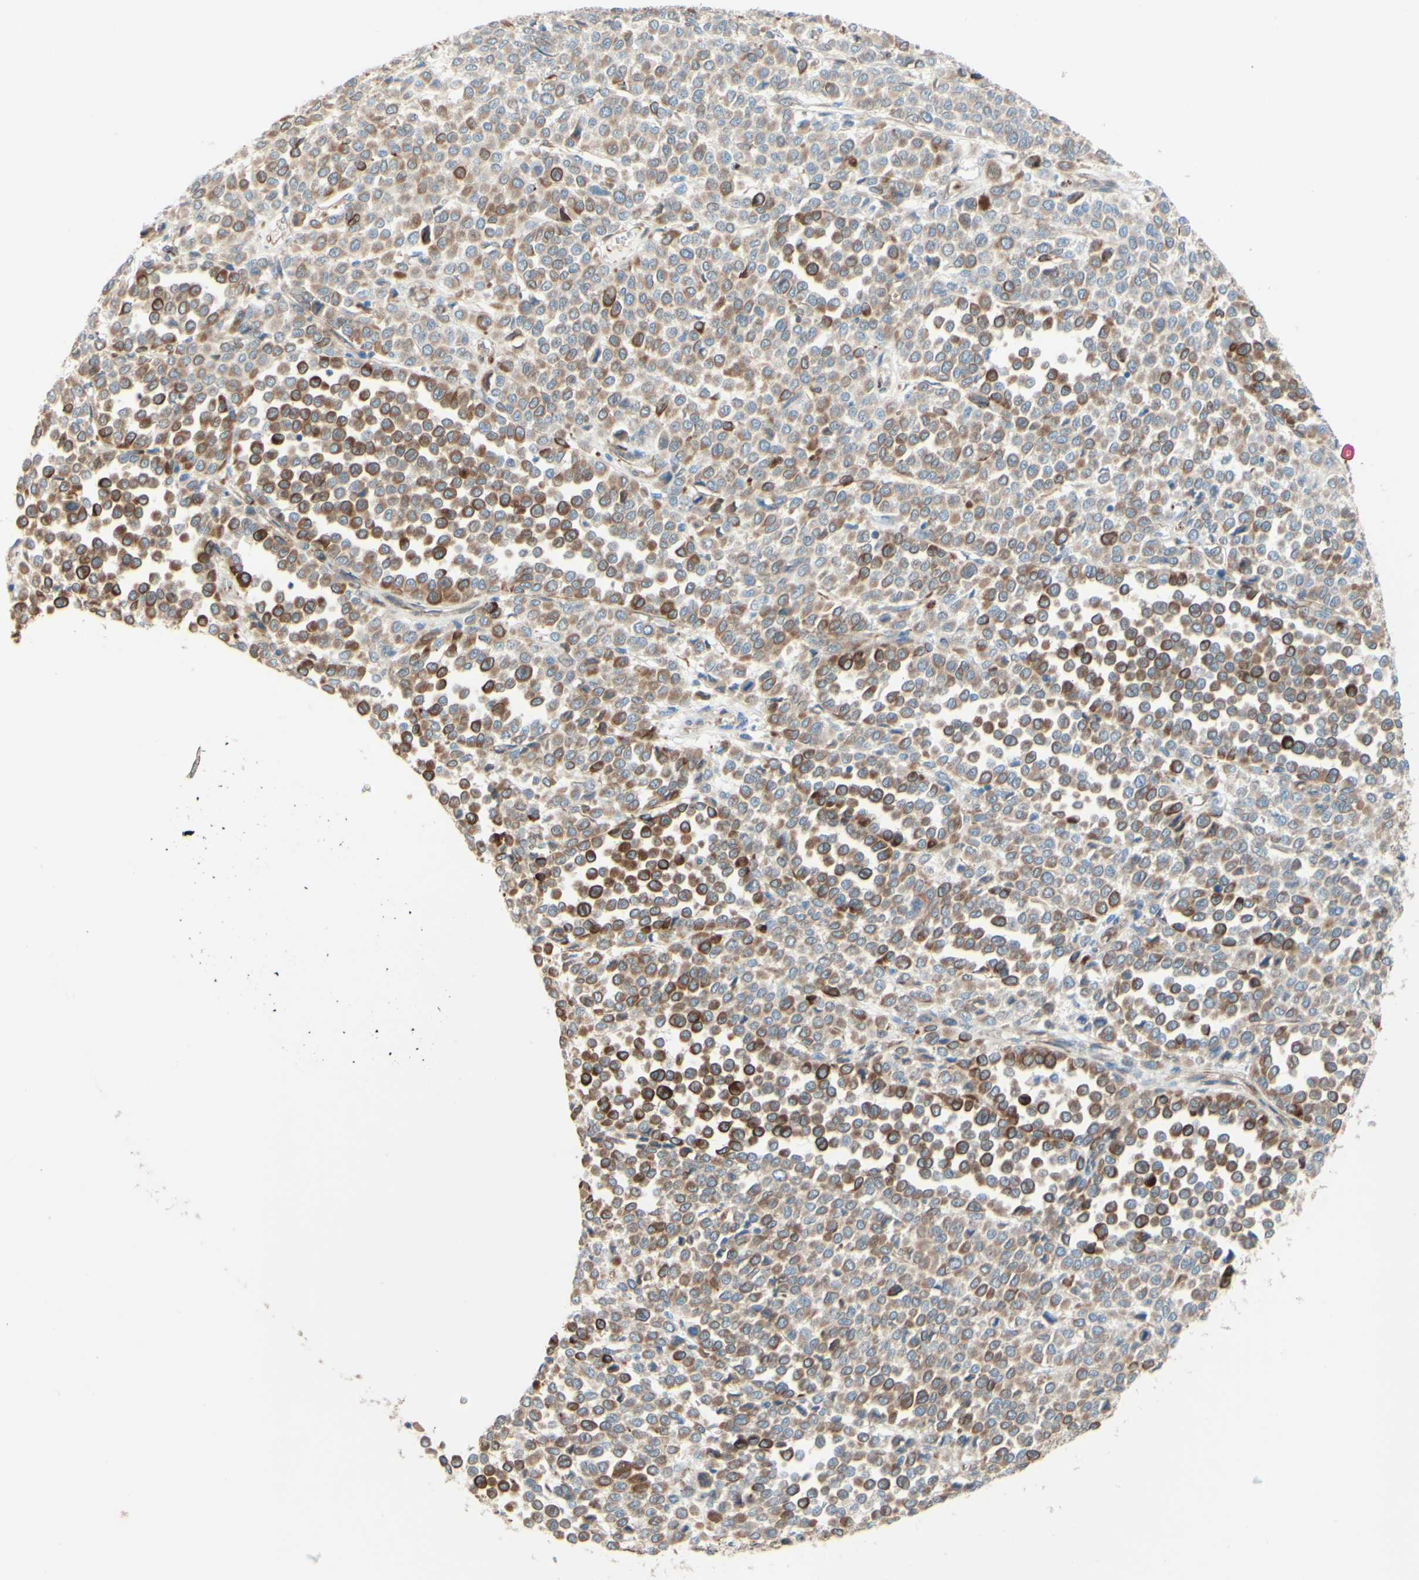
{"staining": {"intensity": "strong", "quantity": "<25%", "location": "cytoplasmic/membranous"}, "tissue": "melanoma", "cell_type": "Tumor cells", "image_type": "cancer", "snomed": [{"axis": "morphology", "description": "Malignant melanoma, Metastatic site"}, {"axis": "topography", "description": "Pancreas"}], "caption": "Immunohistochemical staining of malignant melanoma (metastatic site) displays medium levels of strong cytoplasmic/membranous protein staining in about <25% of tumor cells. Using DAB (3,3'-diaminobenzidine) (brown) and hematoxylin (blue) stains, captured at high magnification using brightfield microscopy.", "gene": "ENDOD1", "patient": {"sex": "female", "age": 30}}